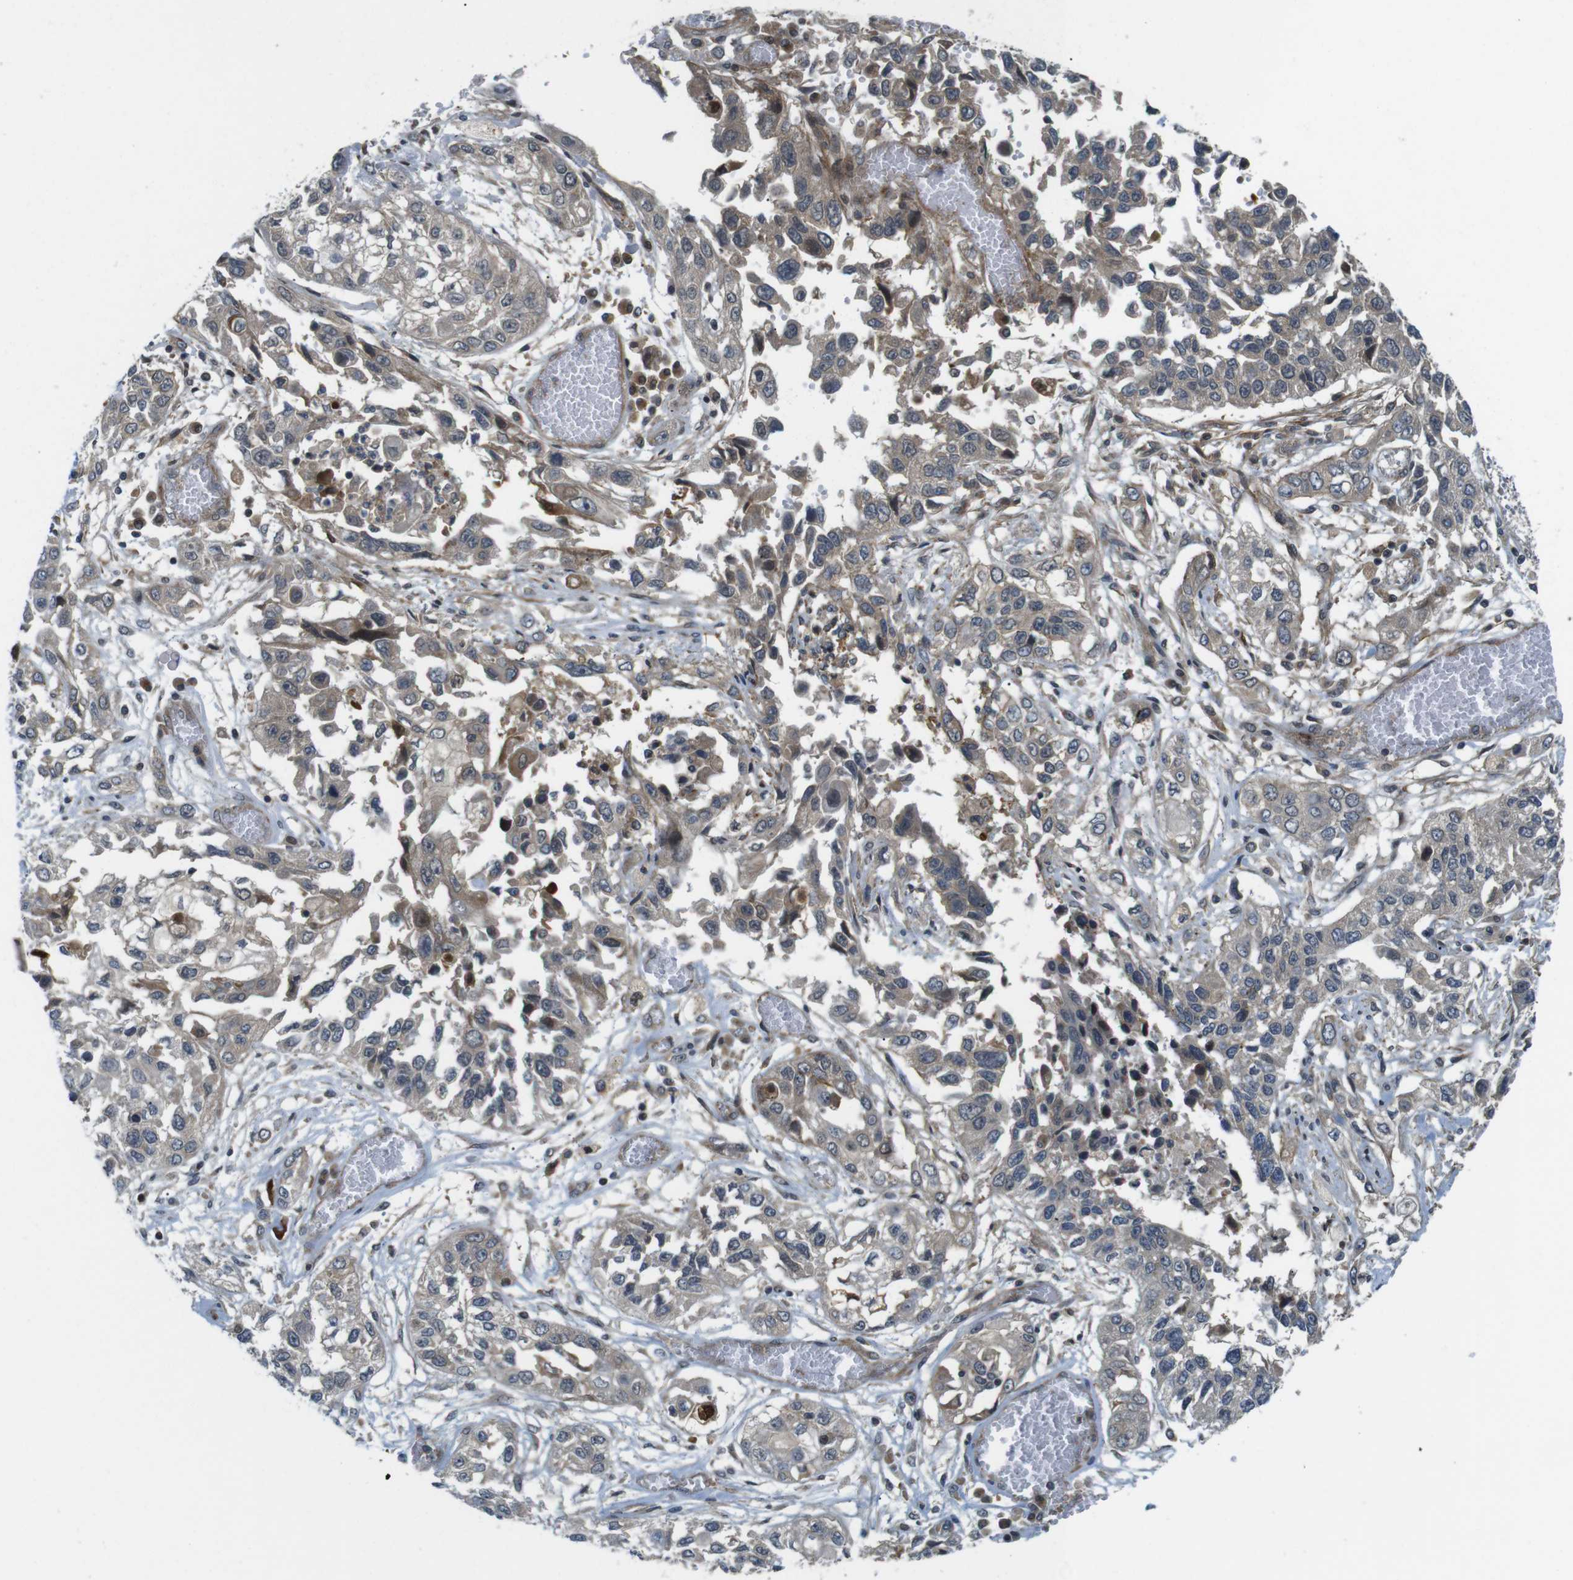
{"staining": {"intensity": "moderate", "quantity": ">75%", "location": "cytoplasmic/membranous"}, "tissue": "lung cancer", "cell_type": "Tumor cells", "image_type": "cancer", "snomed": [{"axis": "morphology", "description": "Squamous cell carcinoma, NOS"}, {"axis": "topography", "description": "Lung"}], "caption": "Brown immunohistochemical staining in human lung cancer shows moderate cytoplasmic/membranous staining in about >75% of tumor cells.", "gene": "TSC1", "patient": {"sex": "male", "age": 71}}